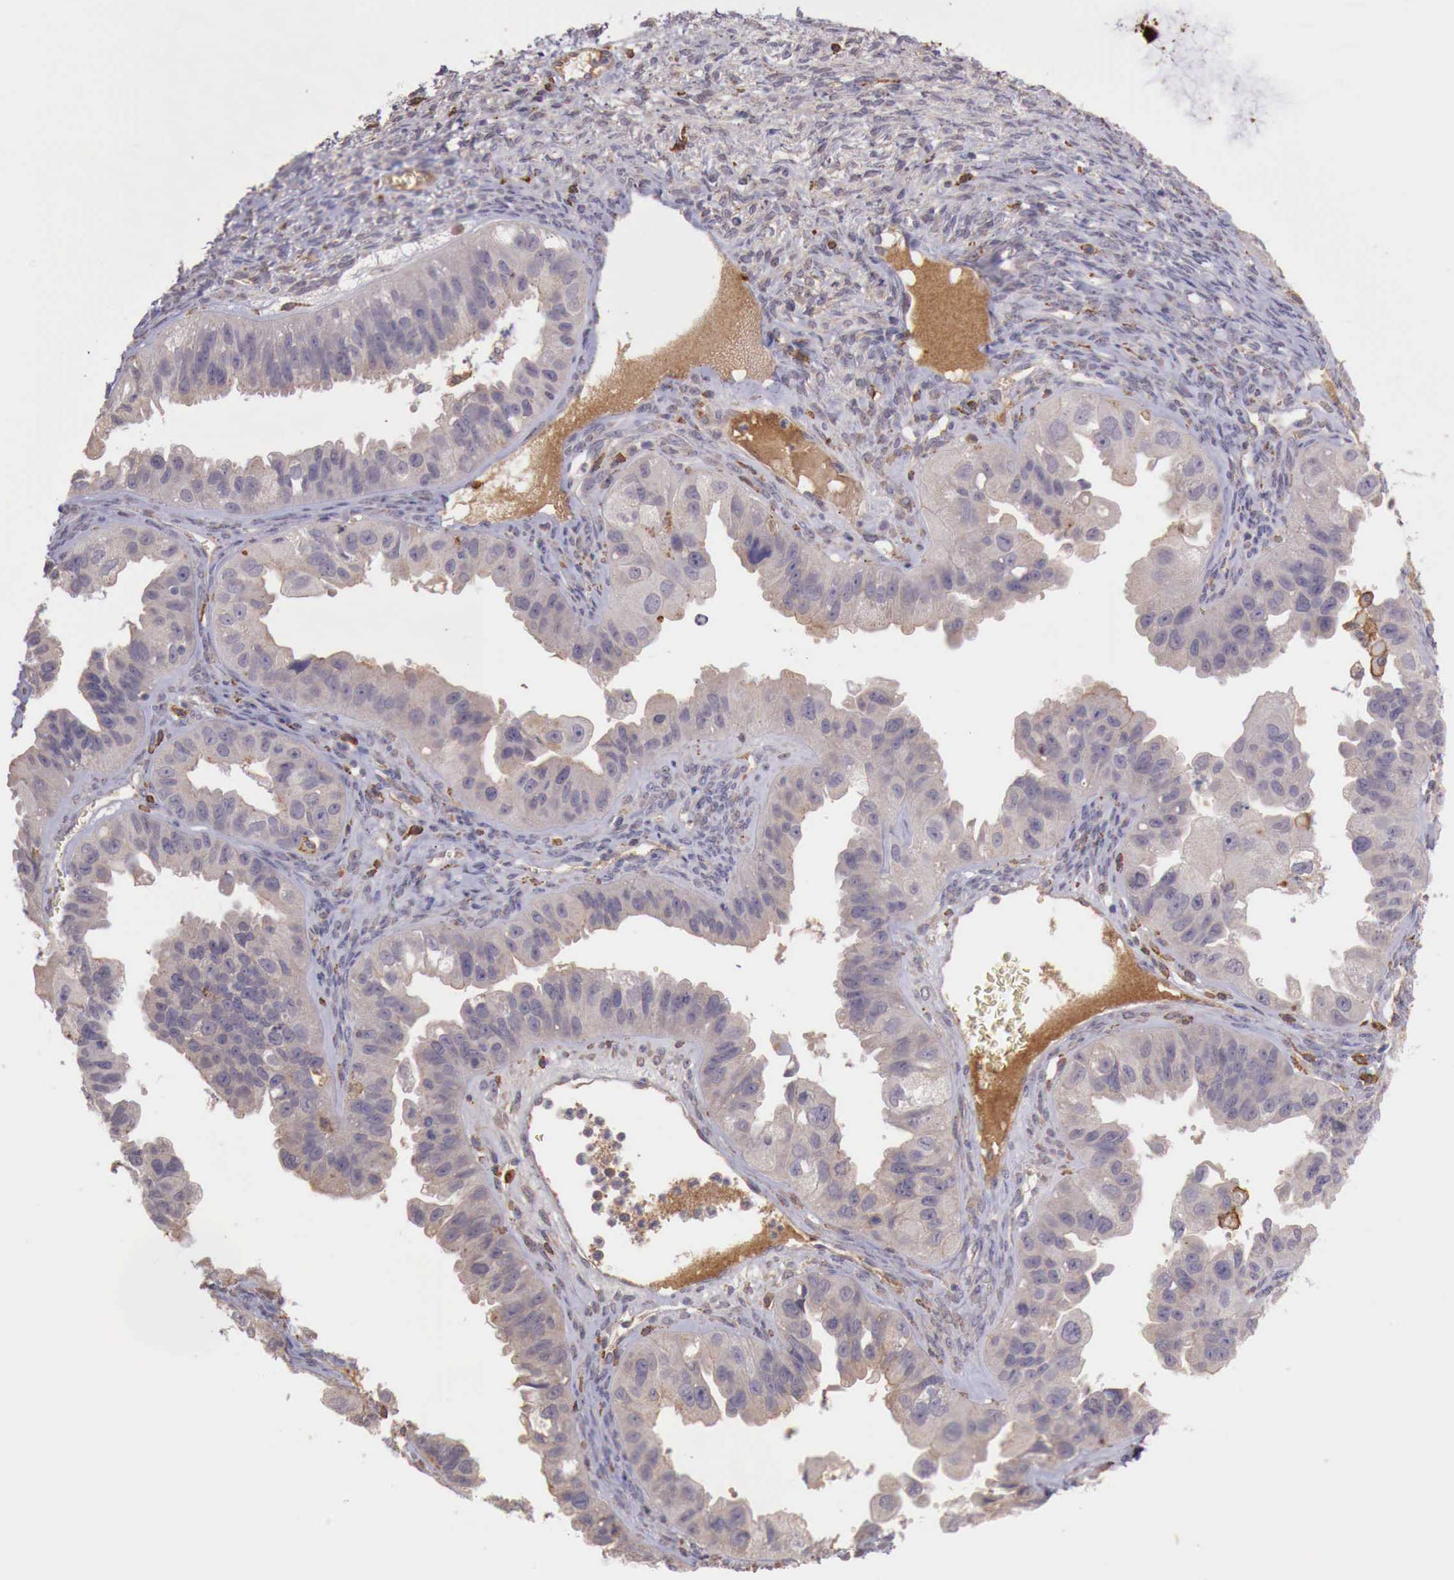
{"staining": {"intensity": "weak", "quantity": ">75%", "location": "cytoplasmic/membranous"}, "tissue": "ovarian cancer", "cell_type": "Tumor cells", "image_type": "cancer", "snomed": [{"axis": "morphology", "description": "Carcinoma, endometroid"}, {"axis": "topography", "description": "Ovary"}], "caption": "Approximately >75% of tumor cells in human ovarian cancer (endometroid carcinoma) exhibit weak cytoplasmic/membranous protein staining as visualized by brown immunohistochemical staining.", "gene": "CHRDL1", "patient": {"sex": "female", "age": 85}}